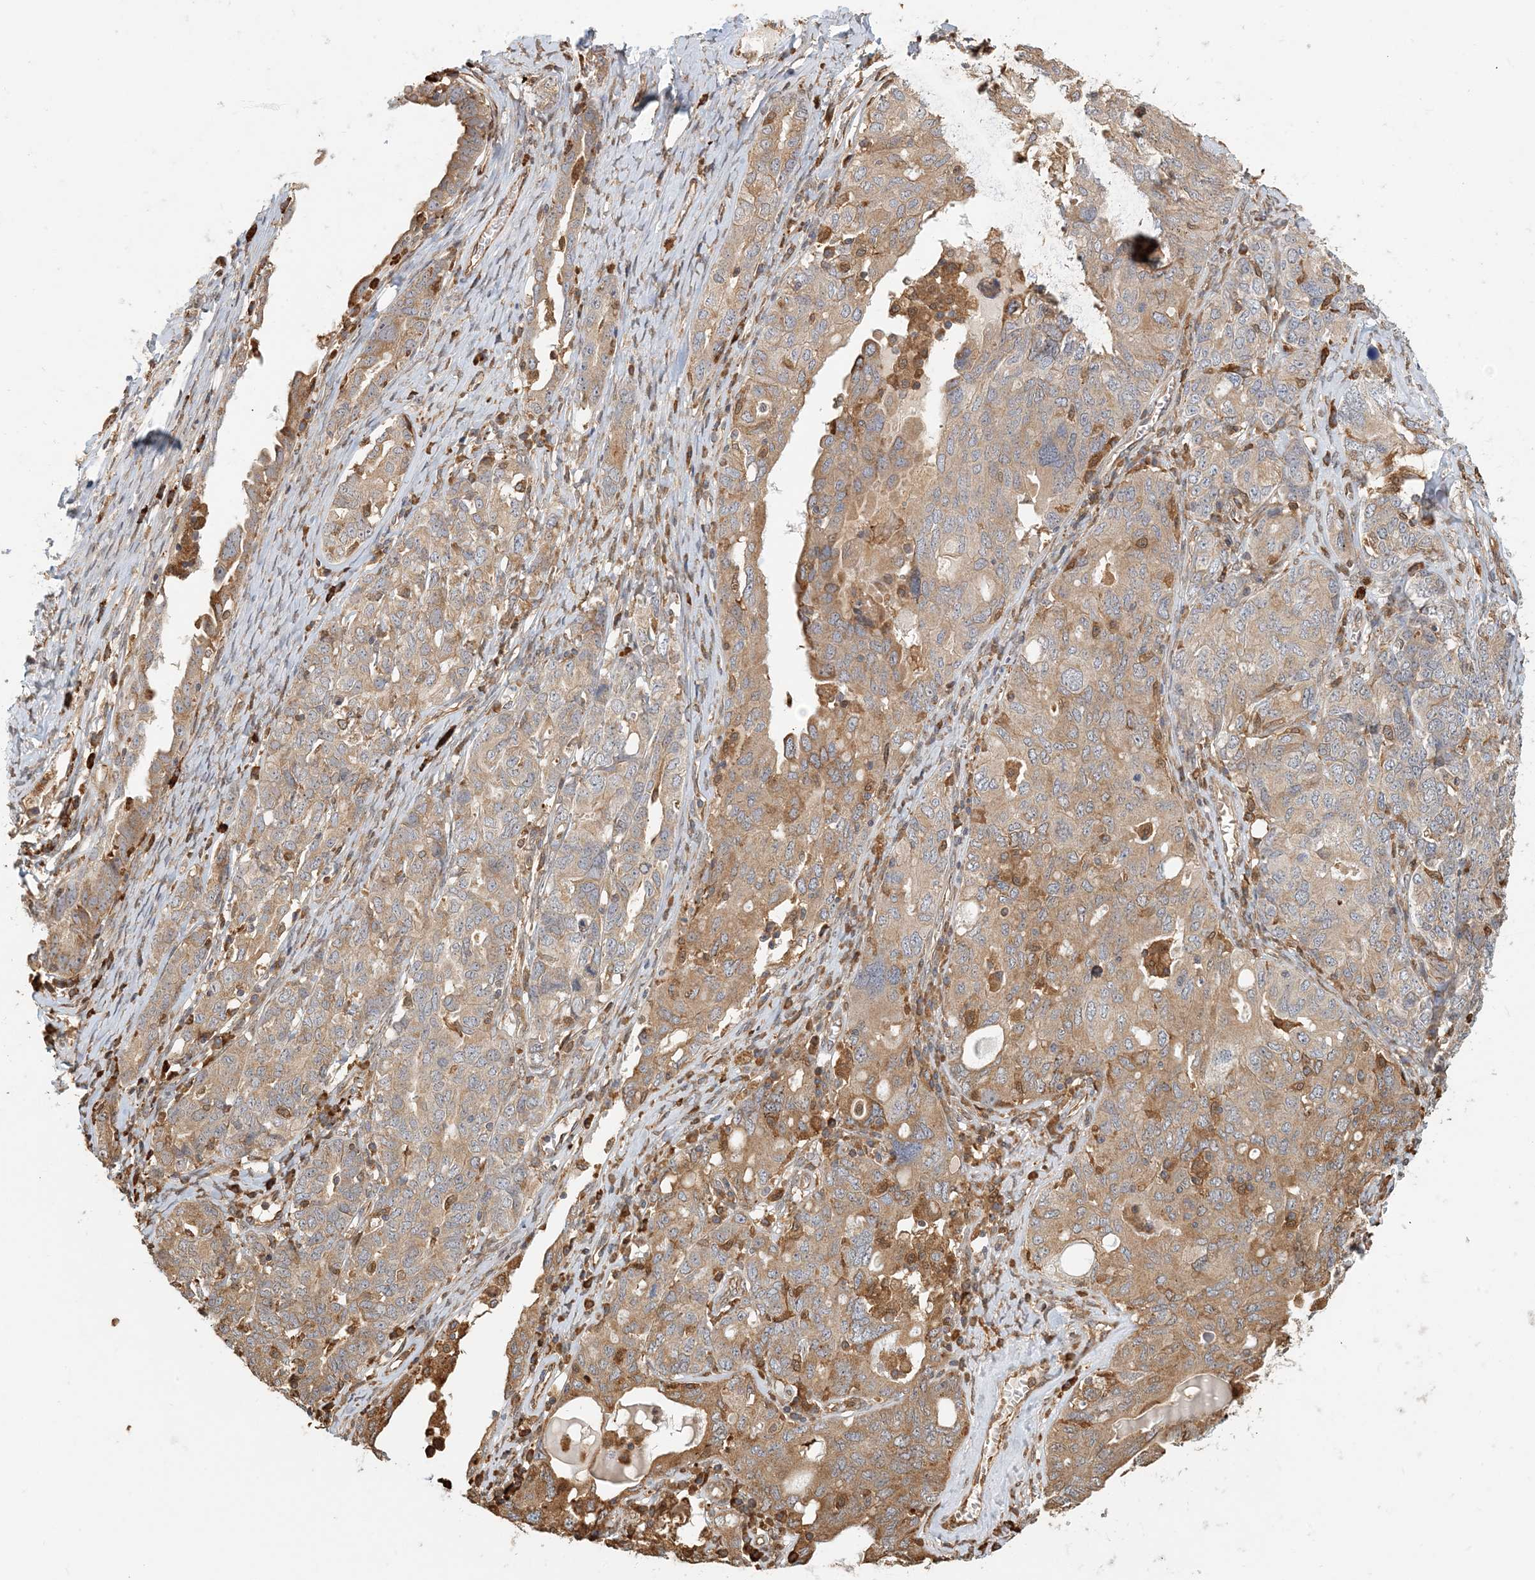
{"staining": {"intensity": "moderate", "quantity": "25%-75%", "location": "cytoplasmic/membranous"}, "tissue": "ovarian cancer", "cell_type": "Tumor cells", "image_type": "cancer", "snomed": [{"axis": "morphology", "description": "Carcinoma, endometroid"}, {"axis": "topography", "description": "Ovary"}], "caption": "Approximately 25%-75% of tumor cells in ovarian cancer show moderate cytoplasmic/membranous protein positivity as visualized by brown immunohistochemical staining.", "gene": "HNMT", "patient": {"sex": "female", "age": 62}}